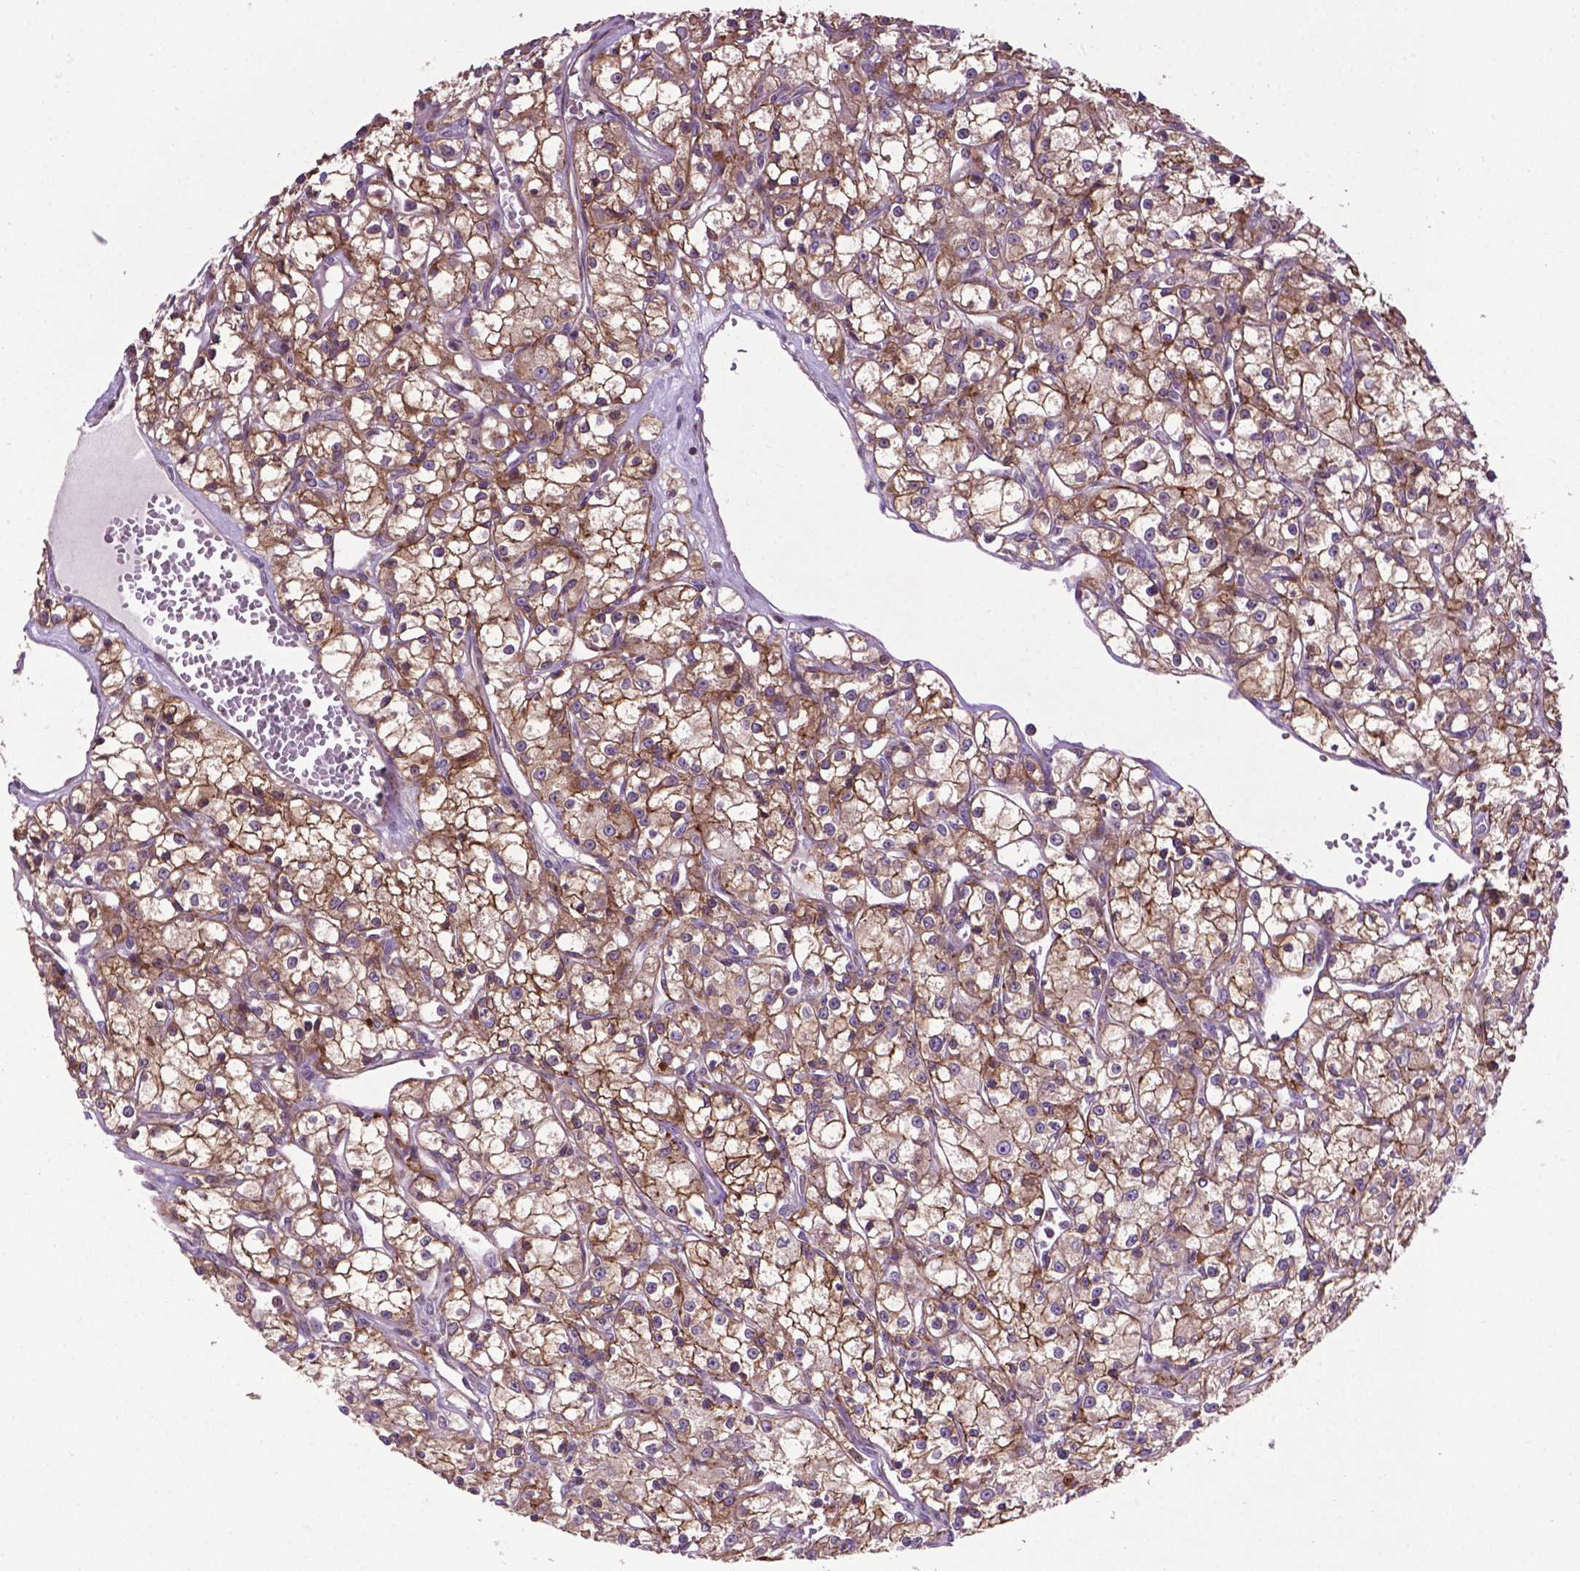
{"staining": {"intensity": "moderate", "quantity": ">75%", "location": "cytoplasmic/membranous"}, "tissue": "renal cancer", "cell_type": "Tumor cells", "image_type": "cancer", "snomed": [{"axis": "morphology", "description": "Adenocarcinoma, NOS"}, {"axis": "topography", "description": "Kidney"}], "caption": "This micrograph displays adenocarcinoma (renal) stained with IHC to label a protein in brown. The cytoplasmic/membranous of tumor cells show moderate positivity for the protein. Nuclei are counter-stained blue.", "gene": "SPNS2", "patient": {"sex": "female", "age": 59}}